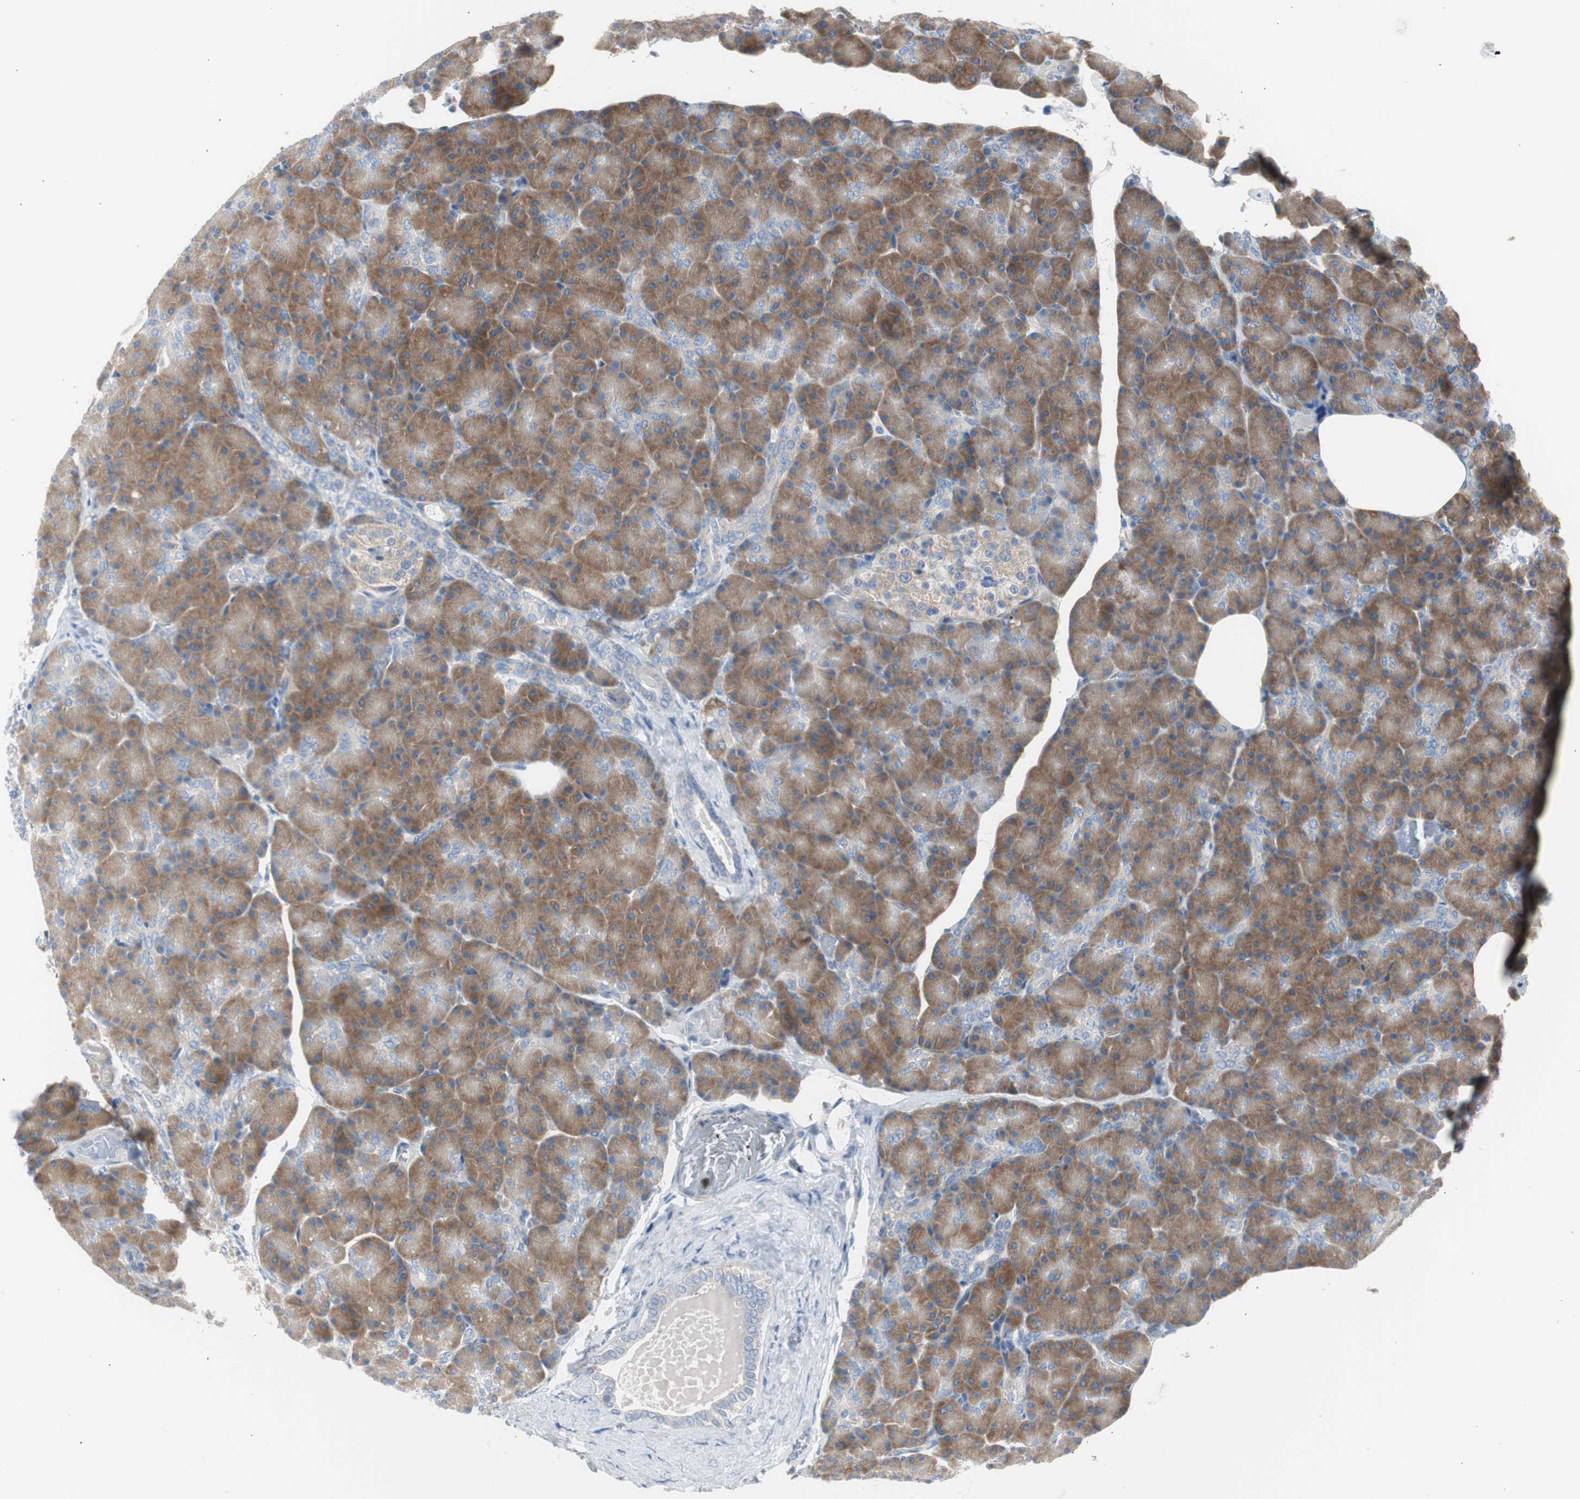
{"staining": {"intensity": "strong", "quantity": ">75%", "location": "cytoplasmic/membranous"}, "tissue": "pancreas", "cell_type": "Exocrine glandular cells", "image_type": "normal", "snomed": [{"axis": "morphology", "description": "Normal tissue, NOS"}, {"axis": "topography", "description": "Pancreas"}], "caption": "Immunohistochemical staining of unremarkable human pancreas shows strong cytoplasmic/membranous protein positivity in about >75% of exocrine glandular cells. (Brightfield microscopy of DAB IHC at high magnification).", "gene": "RPS12", "patient": {"sex": "female", "age": 43}}